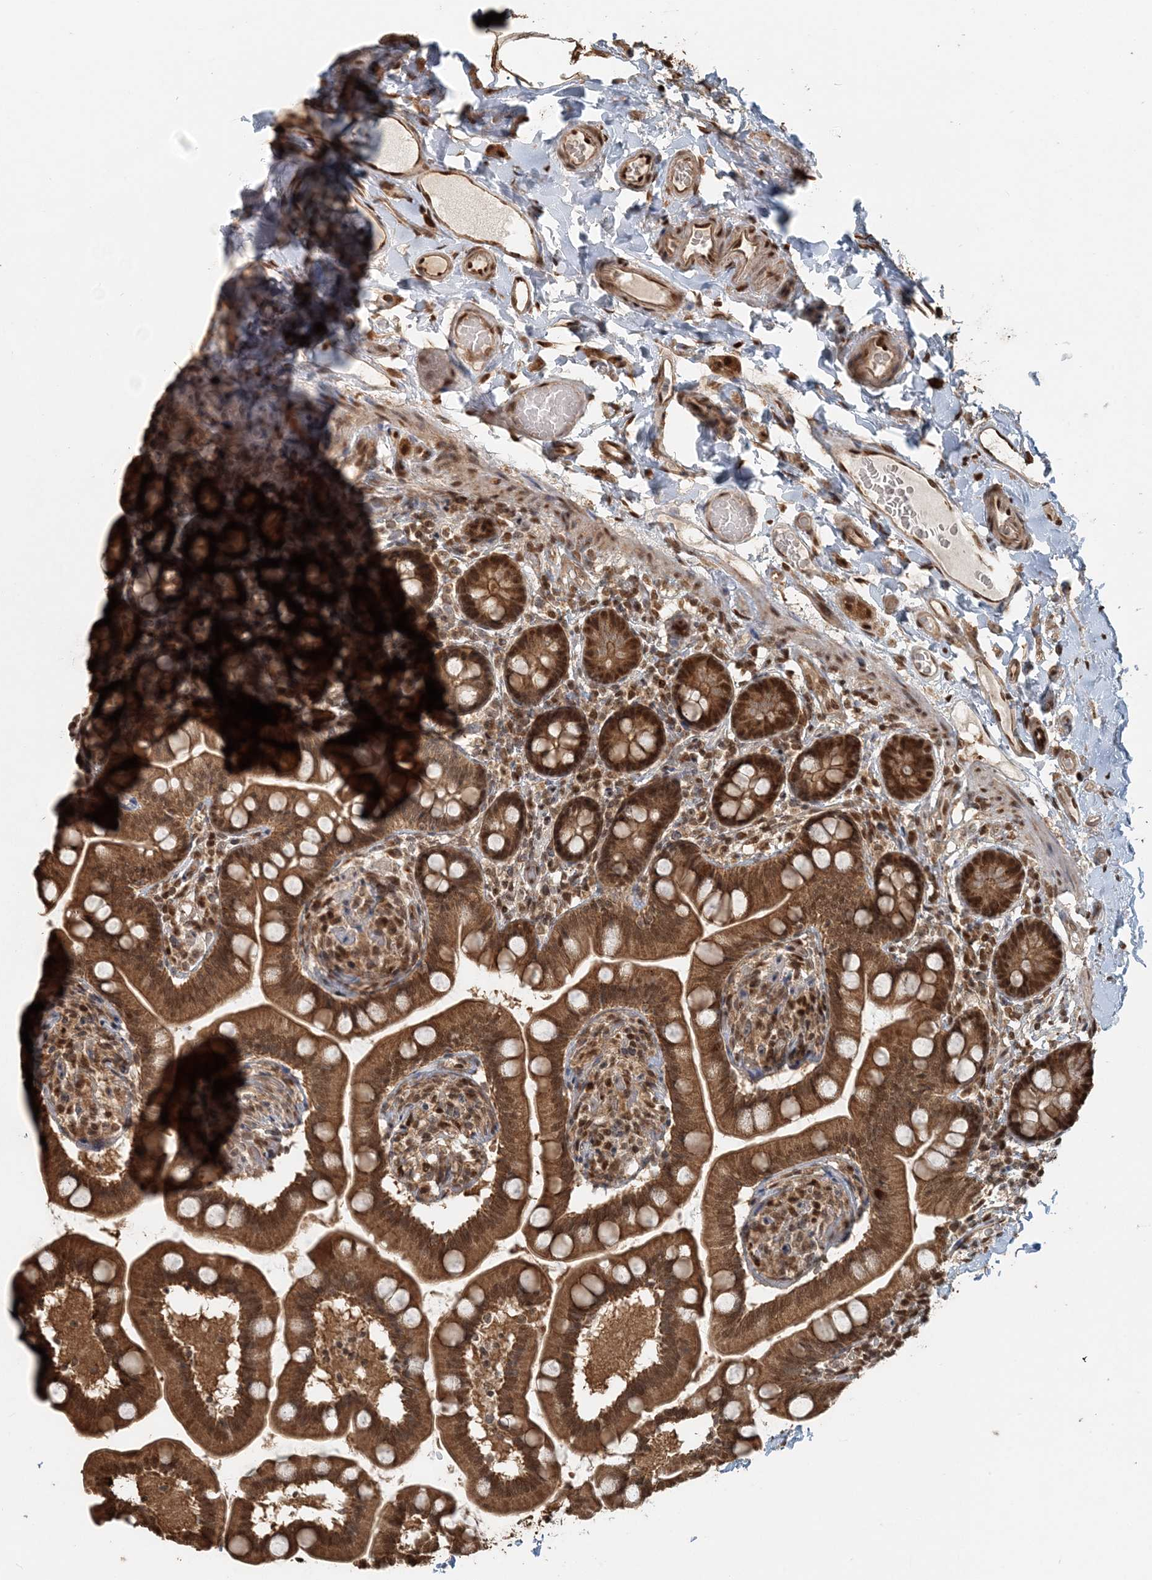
{"staining": {"intensity": "strong", "quantity": ">75%", "location": "cytoplasmic/membranous,nuclear"}, "tissue": "small intestine", "cell_type": "Glandular cells", "image_type": "normal", "snomed": [{"axis": "morphology", "description": "Normal tissue, NOS"}, {"axis": "topography", "description": "Small intestine"}], "caption": "A brown stain highlights strong cytoplasmic/membranous,nuclear expression of a protein in glandular cells of unremarkable small intestine. (IHC, brightfield microscopy, high magnification).", "gene": "ARHGAP35", "patient": {"sex": "female", "age": 64}}